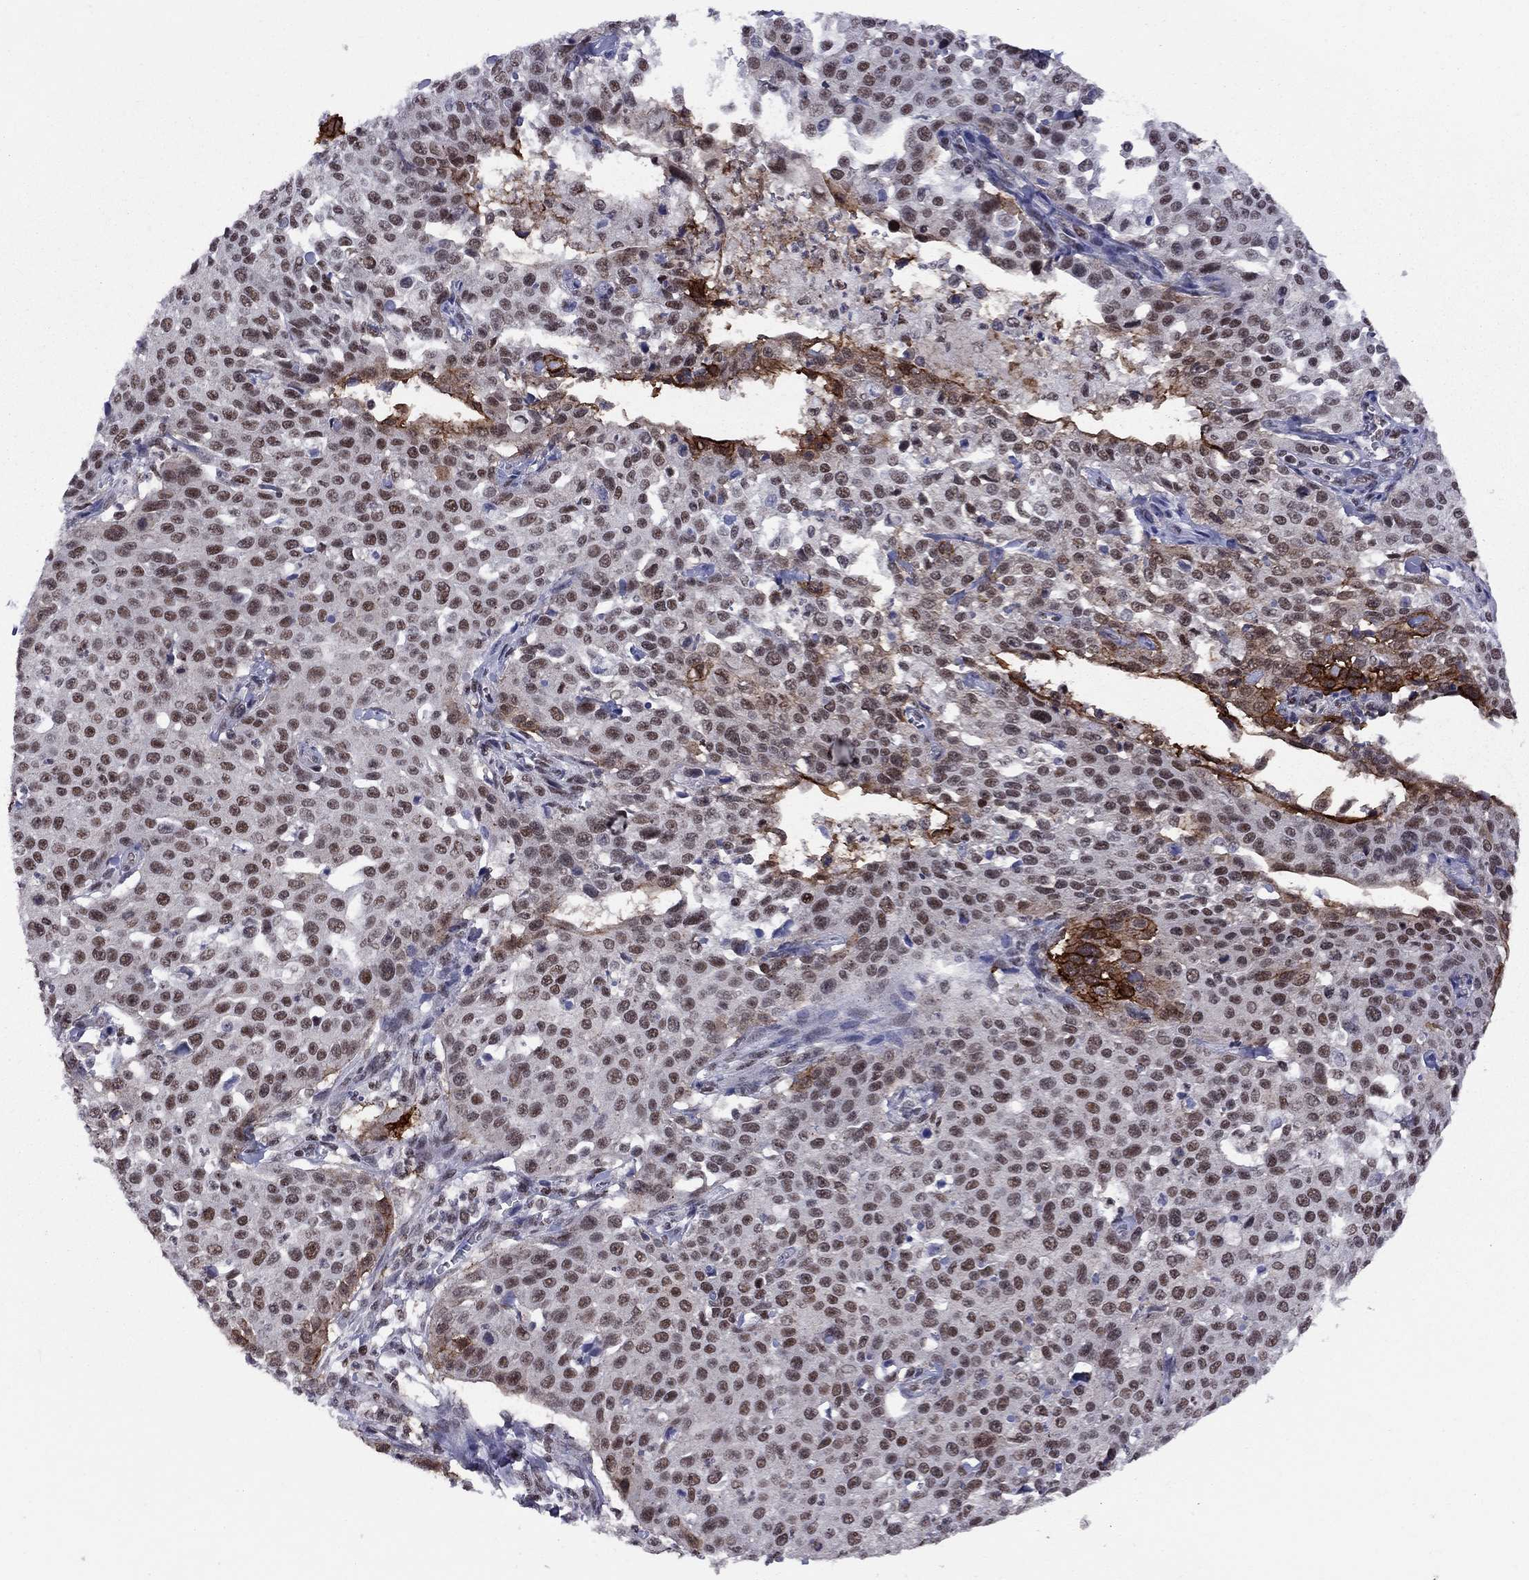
{"staining": {"intensity": "strong", "quantity": "<25%", "location": "cytoplasmic/membranous,nuclear"}, "tissue": "cervical cancer", "cell_type": "Tumor cells", "image_type": "cancer", "snomed": [{"axis": "morphology", "description": "Squamous cell carcinoma, NOS"}, {"axis": "topography", "description": "Cervix"}], "caption": "A medium amount of strong cytoplasmic/membranous and nuclear staining is present in about <25% of tumor cells in squamous cell carcinoma (cervical) tissue.", "gene": "TAF9", "patient": {"sex": "female", "age": 26}}